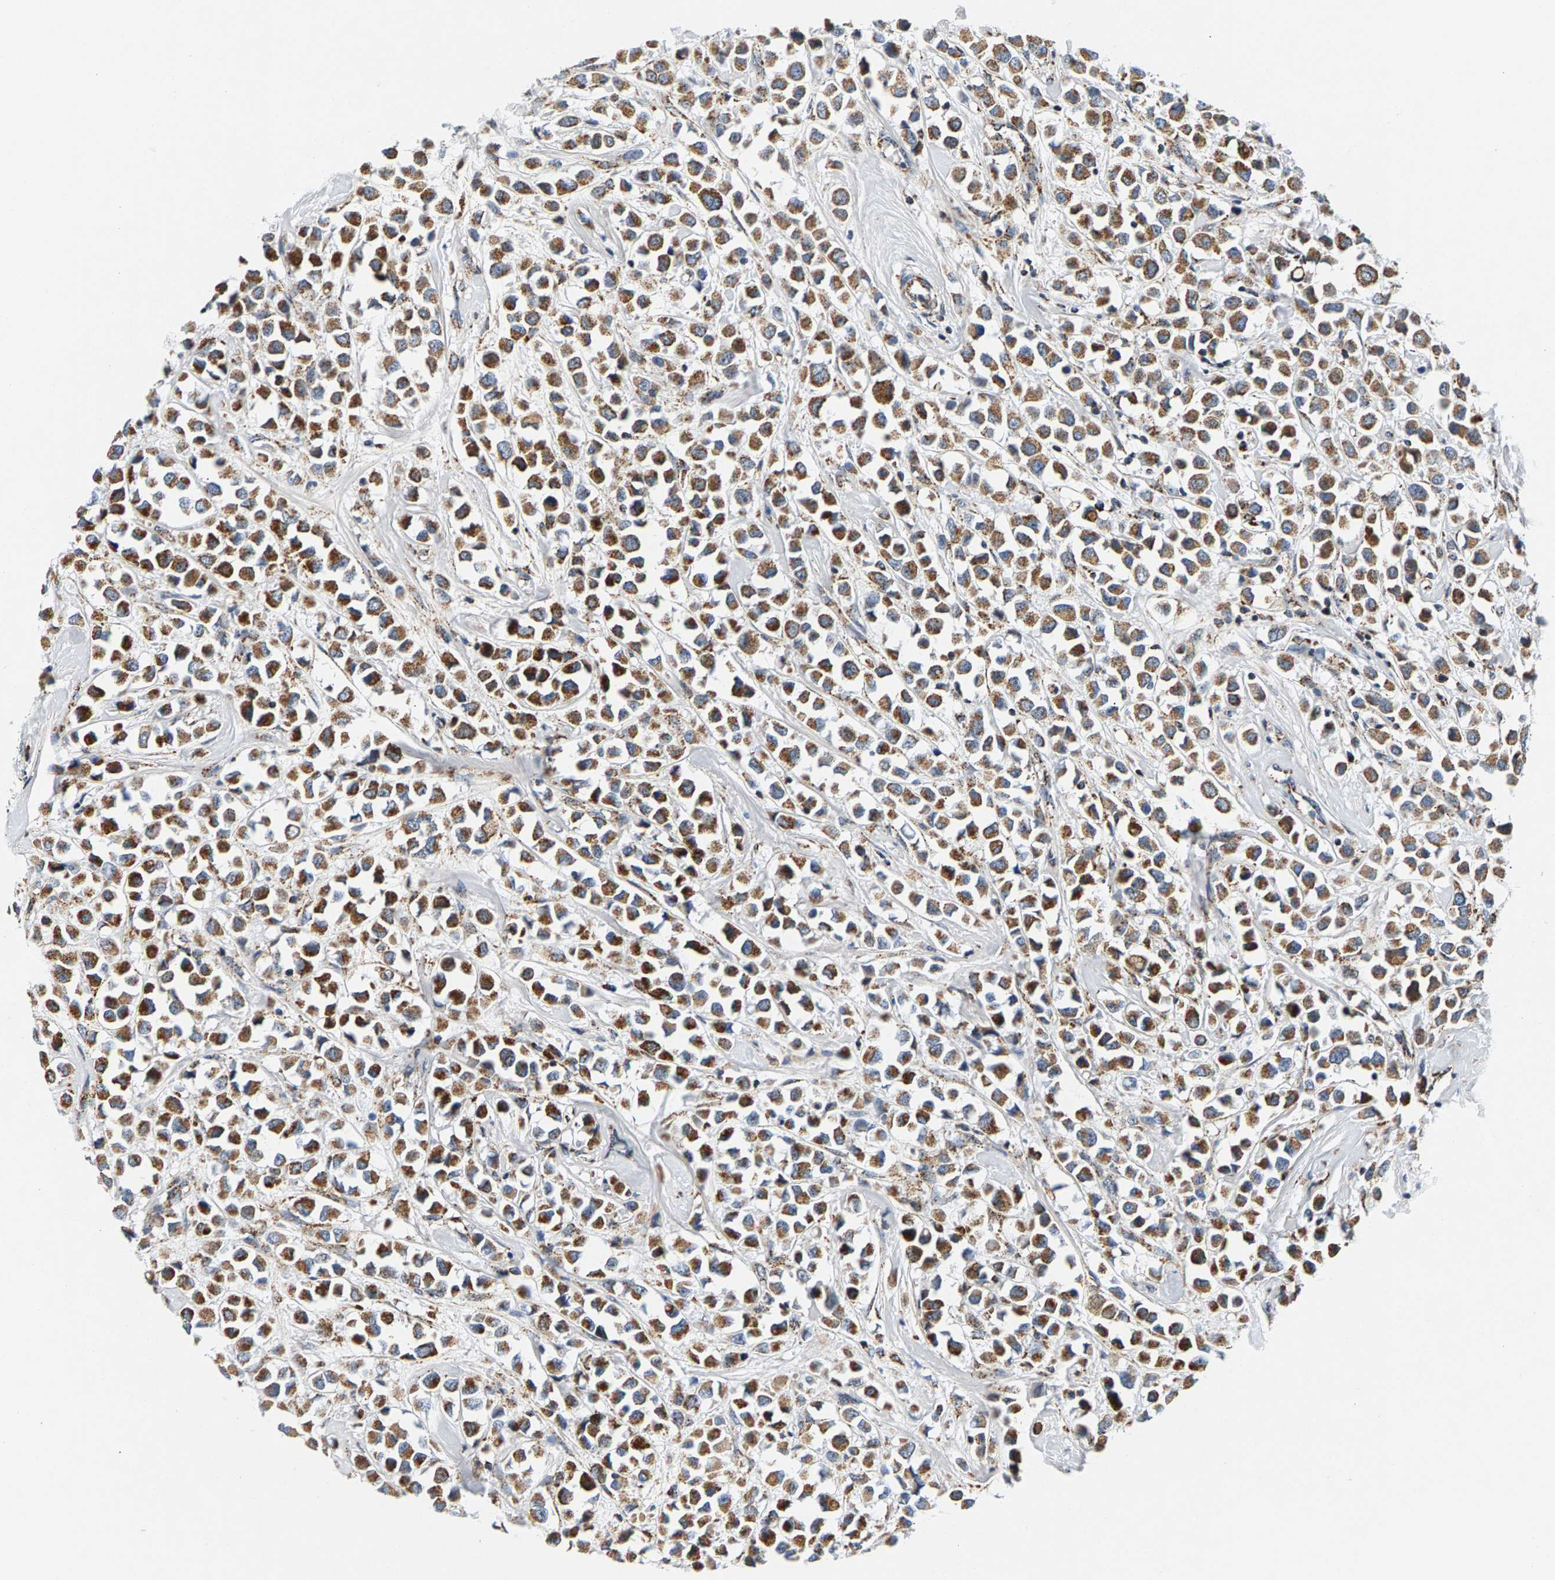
{"staining": {"intensity": "moderate", "quantity": ">75%", "location": "cytoplasmic/membranous"}, "tissue": "breast cancer", "cell_type": "Tumor cells", "image_type": "cancer", "snomed": [{"axis": "morphology", "description": "Duct carcinoma"}, {"axis": "topography", "description": "Breast"}], "caption": "The histopathology image demonstrates immunohistochemical staining of breast cancer (intraductal carcinoma). There is moderate cytoplasmic/membranous staining is present in approximately >75% of tumor cells.", "gene": "PDE1A", "patient": {"sex": "female", "age": 61}}